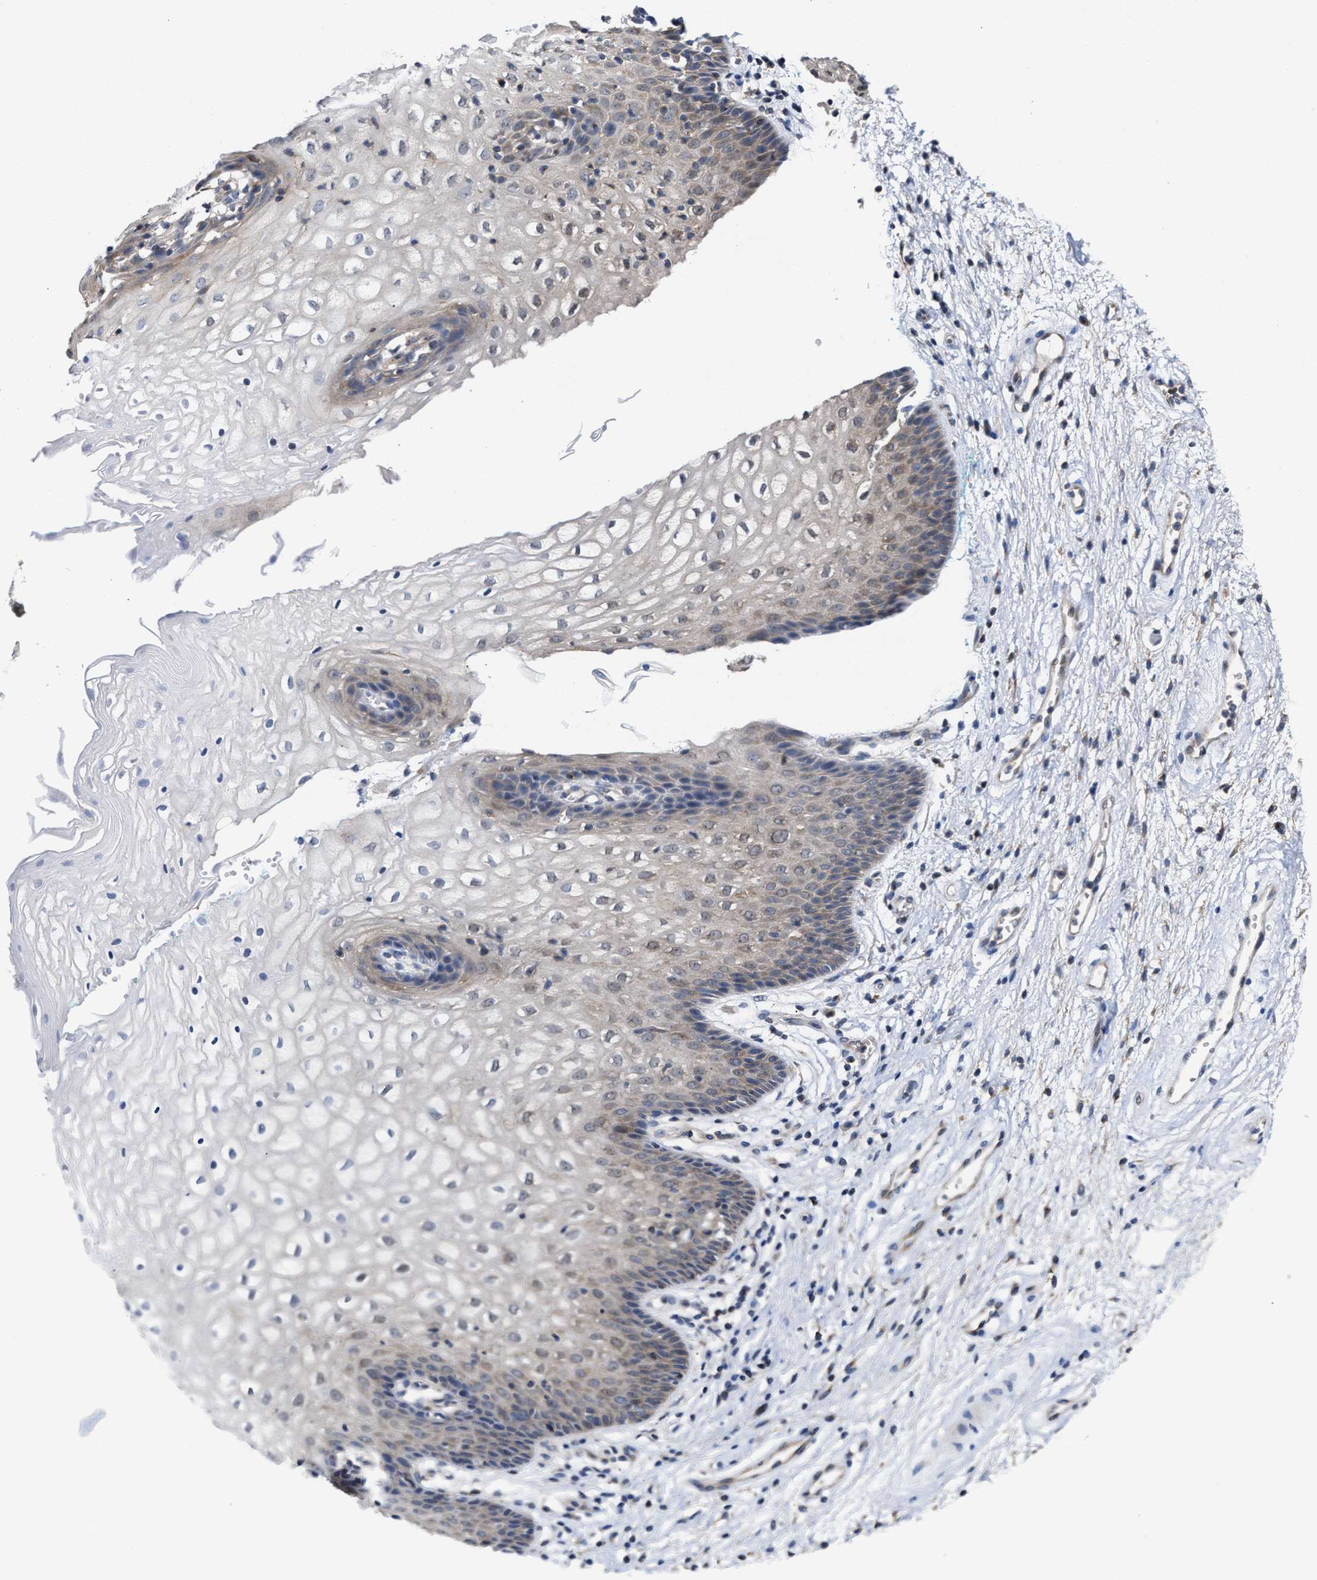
{"staining": {"intensity": "moderate", "quantity": "<25%", "location": "cytoplasmic/membranous"}, "tissue": "vagina", "cell_type": "Squamous epithelial cells", "image_type": "normal", "snomed": [{"axis": "morphology", "description": "Normal tissue, NOS"}, {"axis": "topography", "description": "Vagina"}], "caption": "A brown stain labels moderate cytoplasmic/membranous positivity of a protein in squamous epithelial cells of benign vagina.", "gene": "BBLN", "patient": {"sex": "female", "age": 34}}